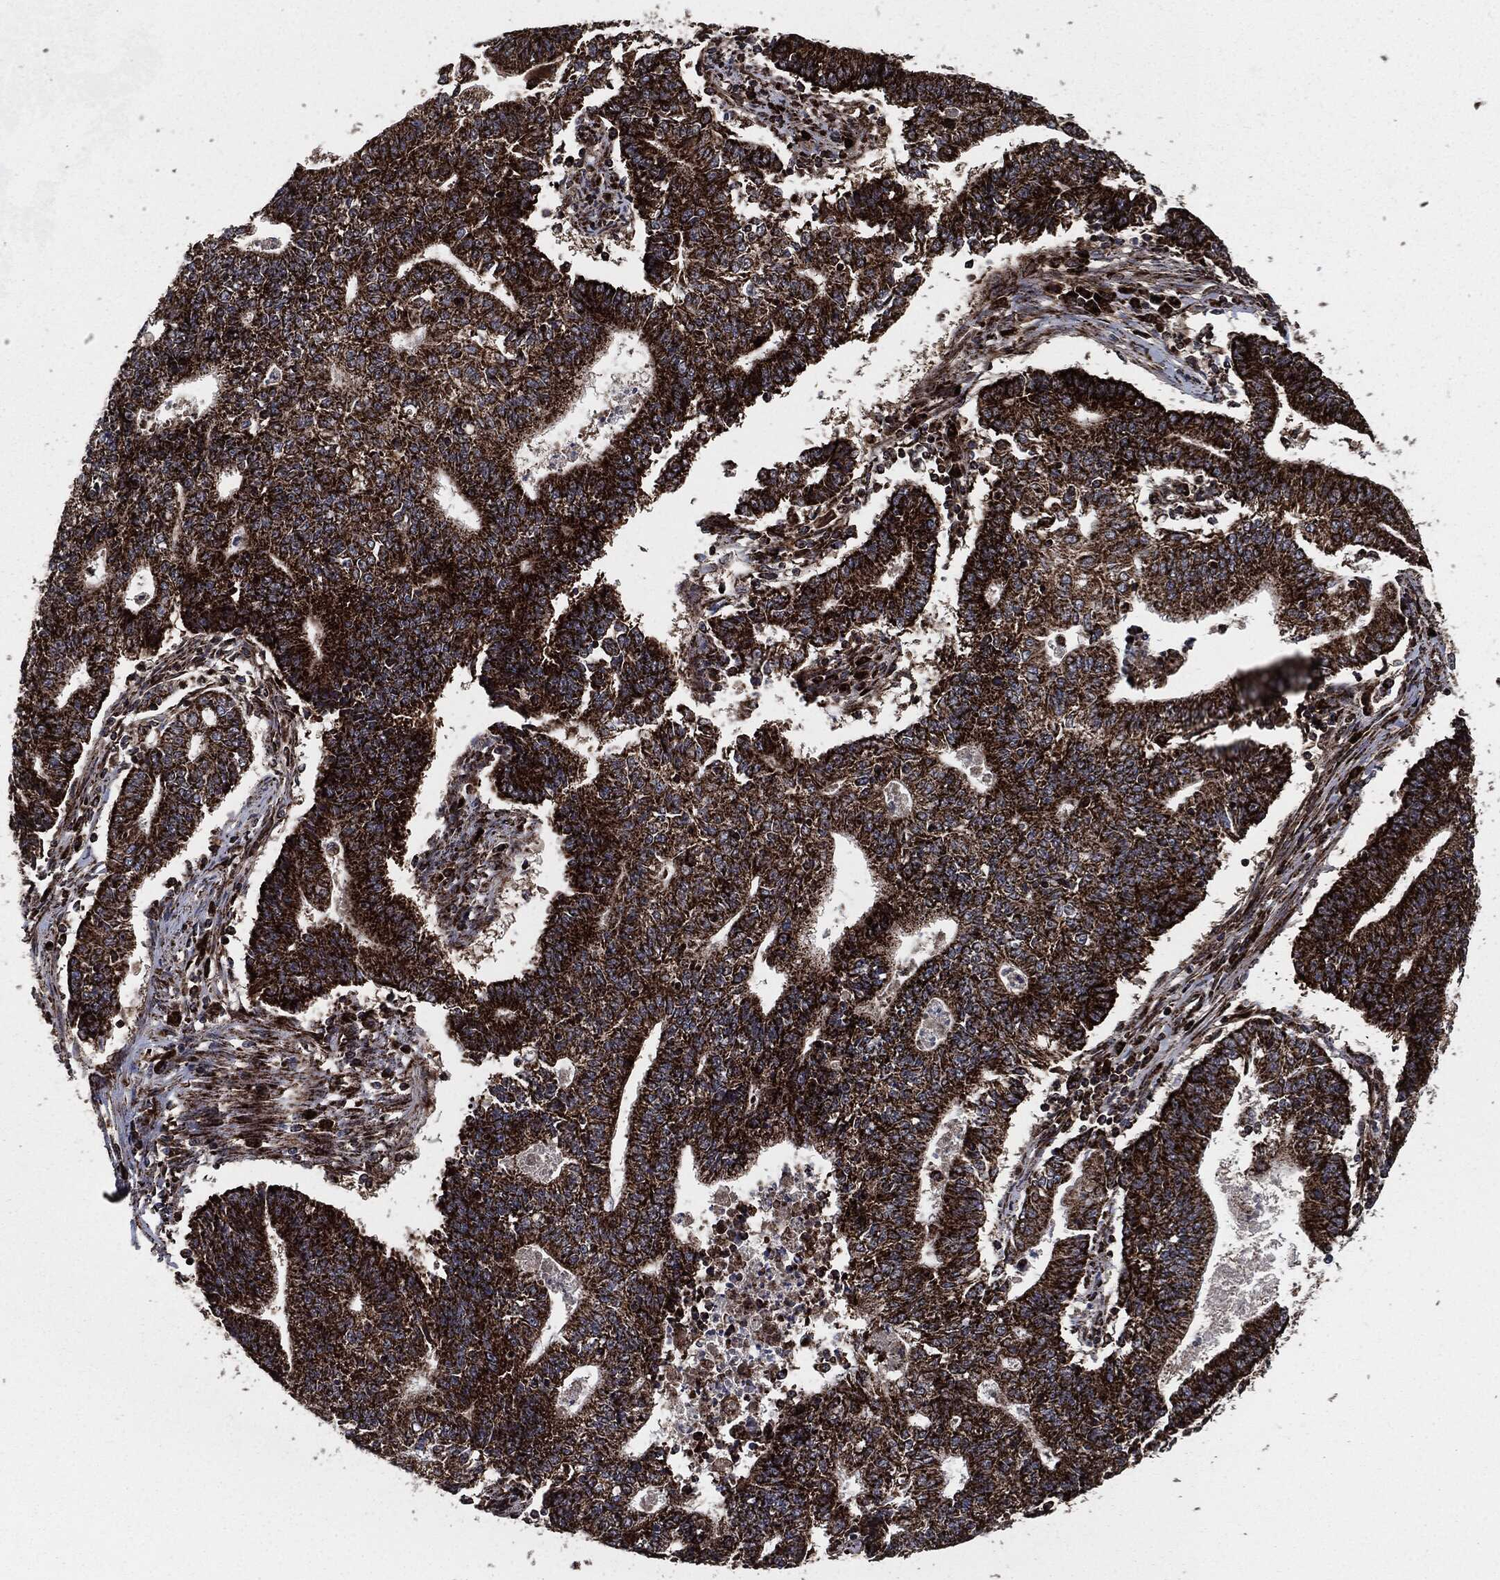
{"staining": {"intensity": "strong", "quantity": ">75%", "location": "cytoplasmic/membranous"}, "tissue": "endometrial cancer", "cell_type": "Tumor cells", "image_type": "cancer", "snomed": [{"axis": "morphology", "description": "Adenocarcinoma, NOS"}, {"axis": "topography", "description": "Uterus"}, {"axis": "topography", "description": "Endometrium"}], "caption": "An IHC histopathology image of neoplastic tissue is shown. Protein staining in brown highlights strong cytoplasmic/membranous positivity in endometrial cancer within tumor cells.", "gene": "FH", "patient": {"sex": "female", "age": 54}}